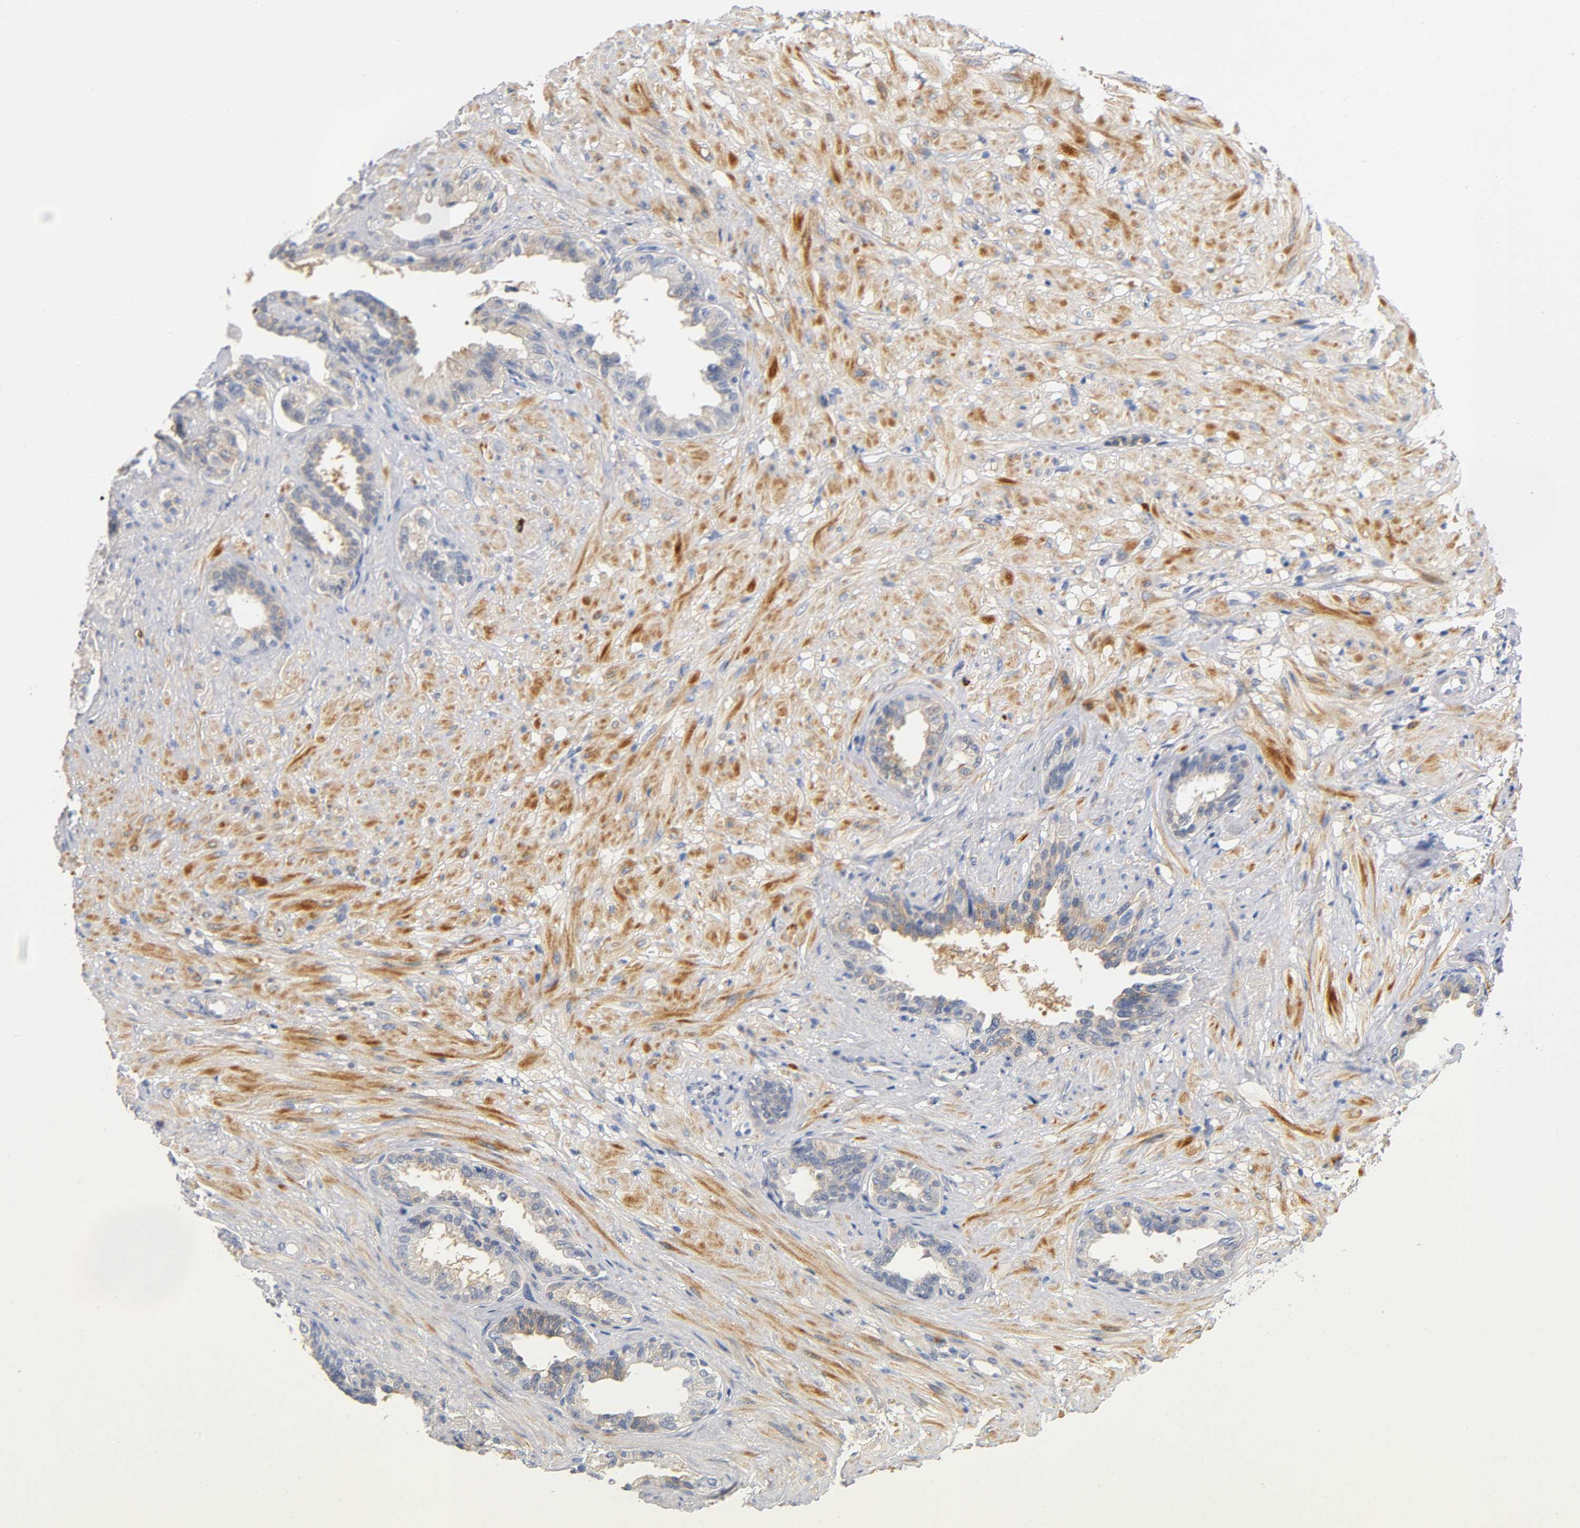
{"staining": {"intensity": "weak", "quantity": "25%-75%", "location": "cytoplasmic/membranous"}, "tissue": "seminal vesicle", "cell_type": "Glandular cells", "image_type": "normal", "snomed": [{"axis": "morphology", "description": "Normal tissue, NOS"}, {"axis": "topography", "description": "Seminal veicle"}], "caption": "Glandular cells display low levels of weak cytoplasmic/membranous expression in about 25%-75% of cells in normal seminal vesicle. The staining is performed using DAB (3,3'-diaminobenzidine) brown chromogen to label protein expression. The nuclei are counter-stained blue using hematoxylin.", "gene": "TNC", "patient": {"sex": "male", "age": 61}}